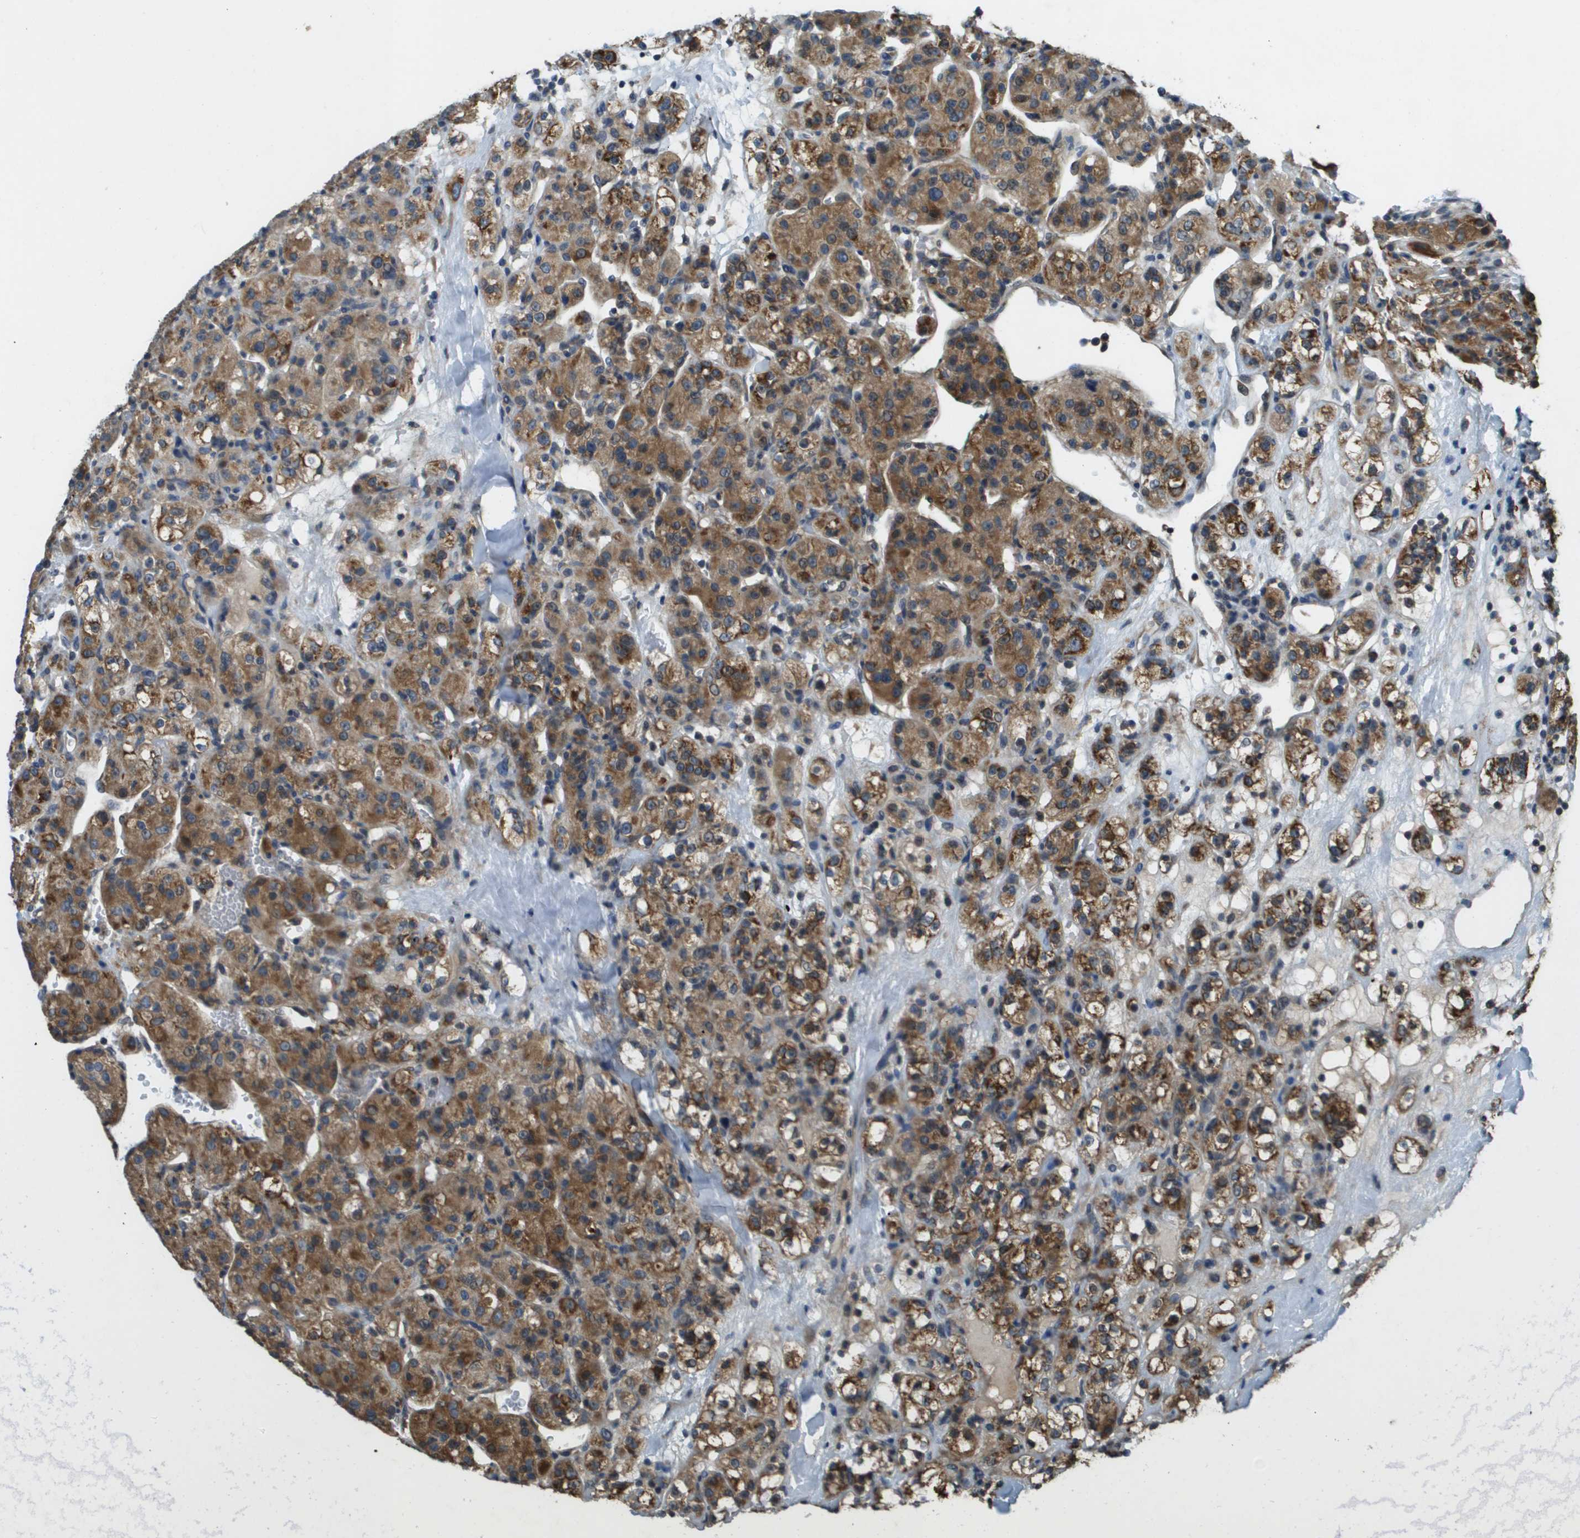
{"staining": {"intensity": "strong", "quantity": ">75%", "location": "cytoplasmic/membranous"}, "tissue": "renal cancer", "cell_type": "Tumor cells", "image_type": "cancer", "snomed": [{"axis": "morphology", "description": "Normal tissue, NOS"}, {"axis": "morphology", "description": "Adenocarcinoma, NOS"}, {"axis": "topography", "description": "Kidney"}], "caption": "Tumor cells reveal high levels of strong cytoplasmic/membranous positivity in approximately >75% of cells in renal cancer.", "gene": "CDKN2C", "patient": {"sex": "male", "age": 61}}